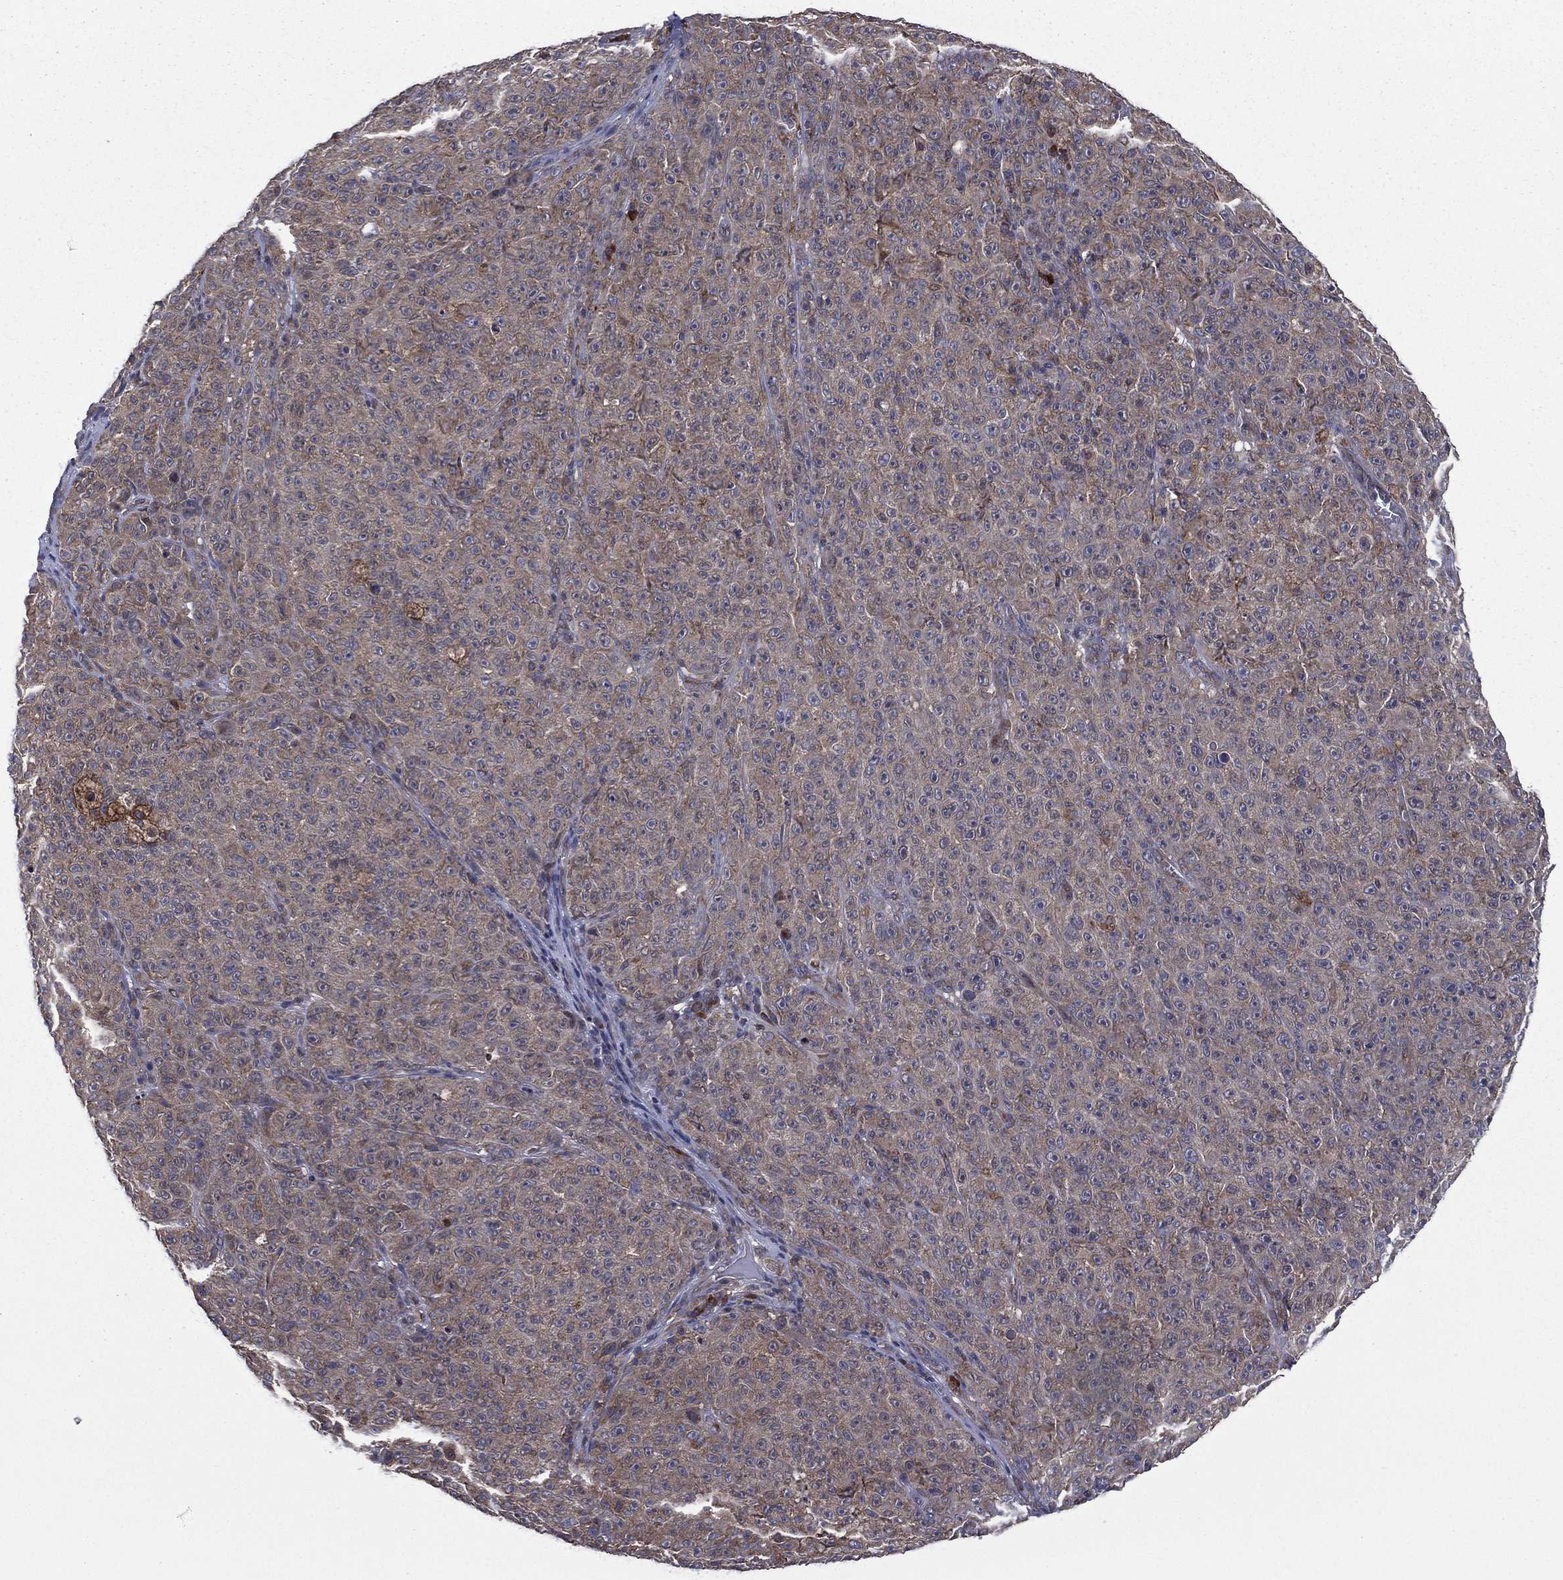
{"staining": {"intensity": "weak", "quantity": "25%-75%", "location": "cytoplasmic/membranous"}, "tissue": "melanoma", "cell_type": "Tumor cells", "image_type": "cancer", "snomed": [{"axis": "morphology", "description": "Malignant melanoma, NOS"}, {"axis": "topography", "description": "Skin"}], "caption": "The immunohistochemical stain shows weak cytoplasmic/membranous staining in tumor cells of malignant melanoma tissue.", "gene": "C2orf76", "patient": {"sex": "female", "age": 82}}